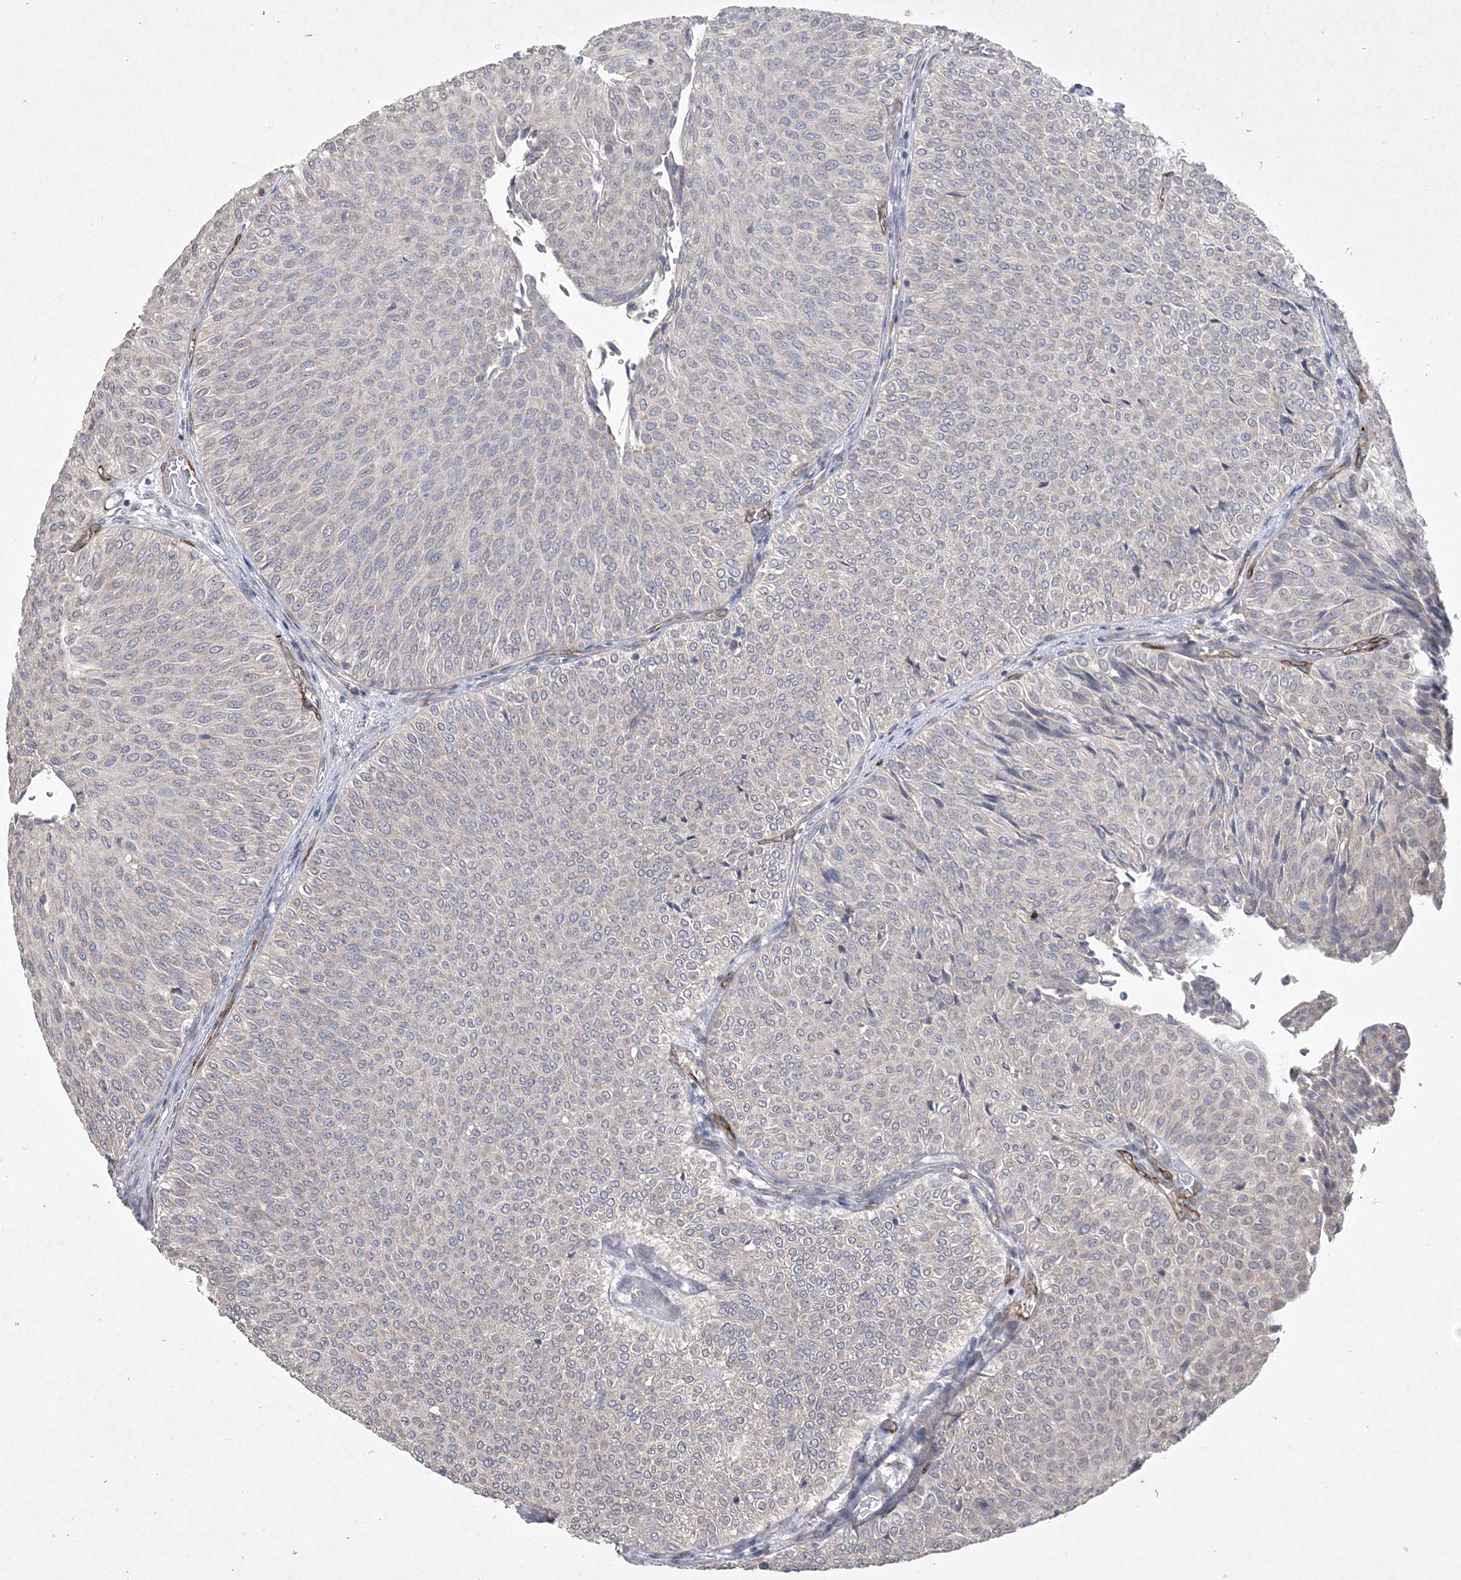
{"staining": {"intensity": "negative", "quantity": "none", "location": "none"}, "tissue": "urothelial cancer", "cell_type": "Tumor cells", "image_type": "cancer", "snomed": [{"axis": "morphology", "description": "Urothelial carcinoma, Low grade"}, {"axis": "topography", "description": "Urinary bladder"}], "caption": "DAB immunohistochemical staining of low-grade urothelial carcinoma exhibits no significant staining in tumor cells. Nuclei are stained in blue.", "gene": "DPCD", "patient": {"sex": "male", "age": 78}}